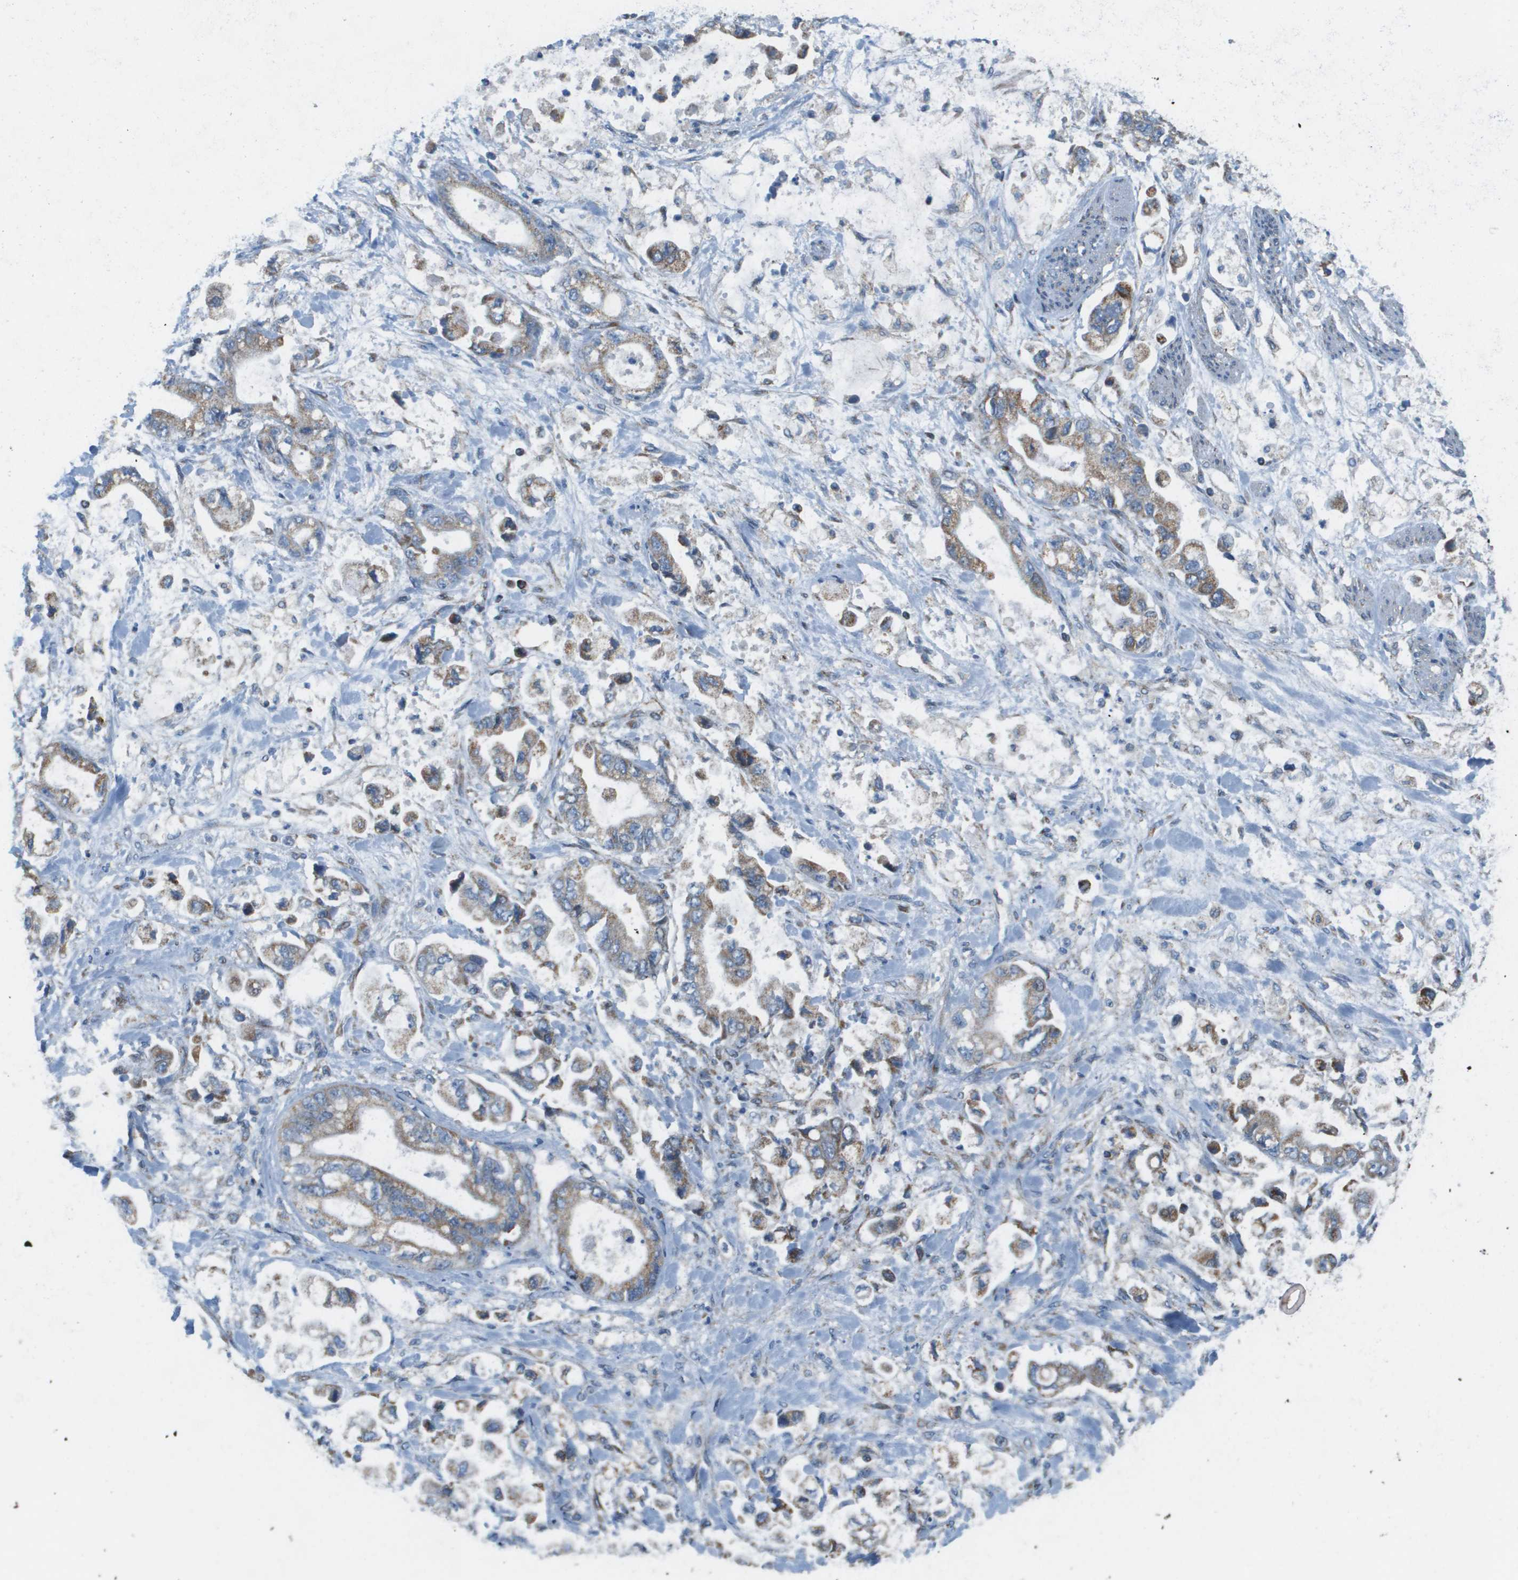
{"staining": {"intensity": "moderate", "quantity": ">75%", "location": "cytoplasmic/membranous"}, "tissue": "stomach cancer", "cell_type": "Tumor cells", "image_type": "cancer", "snomed": [{"axis": "morphology", "description": "Normal tissue, NOS"}, {"axis": "morphology", "description": "Adenocarcinoma, NOS"}, {"axis": "topography", "description": "Stomach"}], "caption": "IHC micrograph of human stomach cancer (adenocarcinoma) stained for a protein (brown), which demonstrates medium levels of moderate cytoplasmic/membranous staining in approximately >75% of tumor cells.", "gene": "TAOK3", "patient": {"sex": "male", "age": 62}}